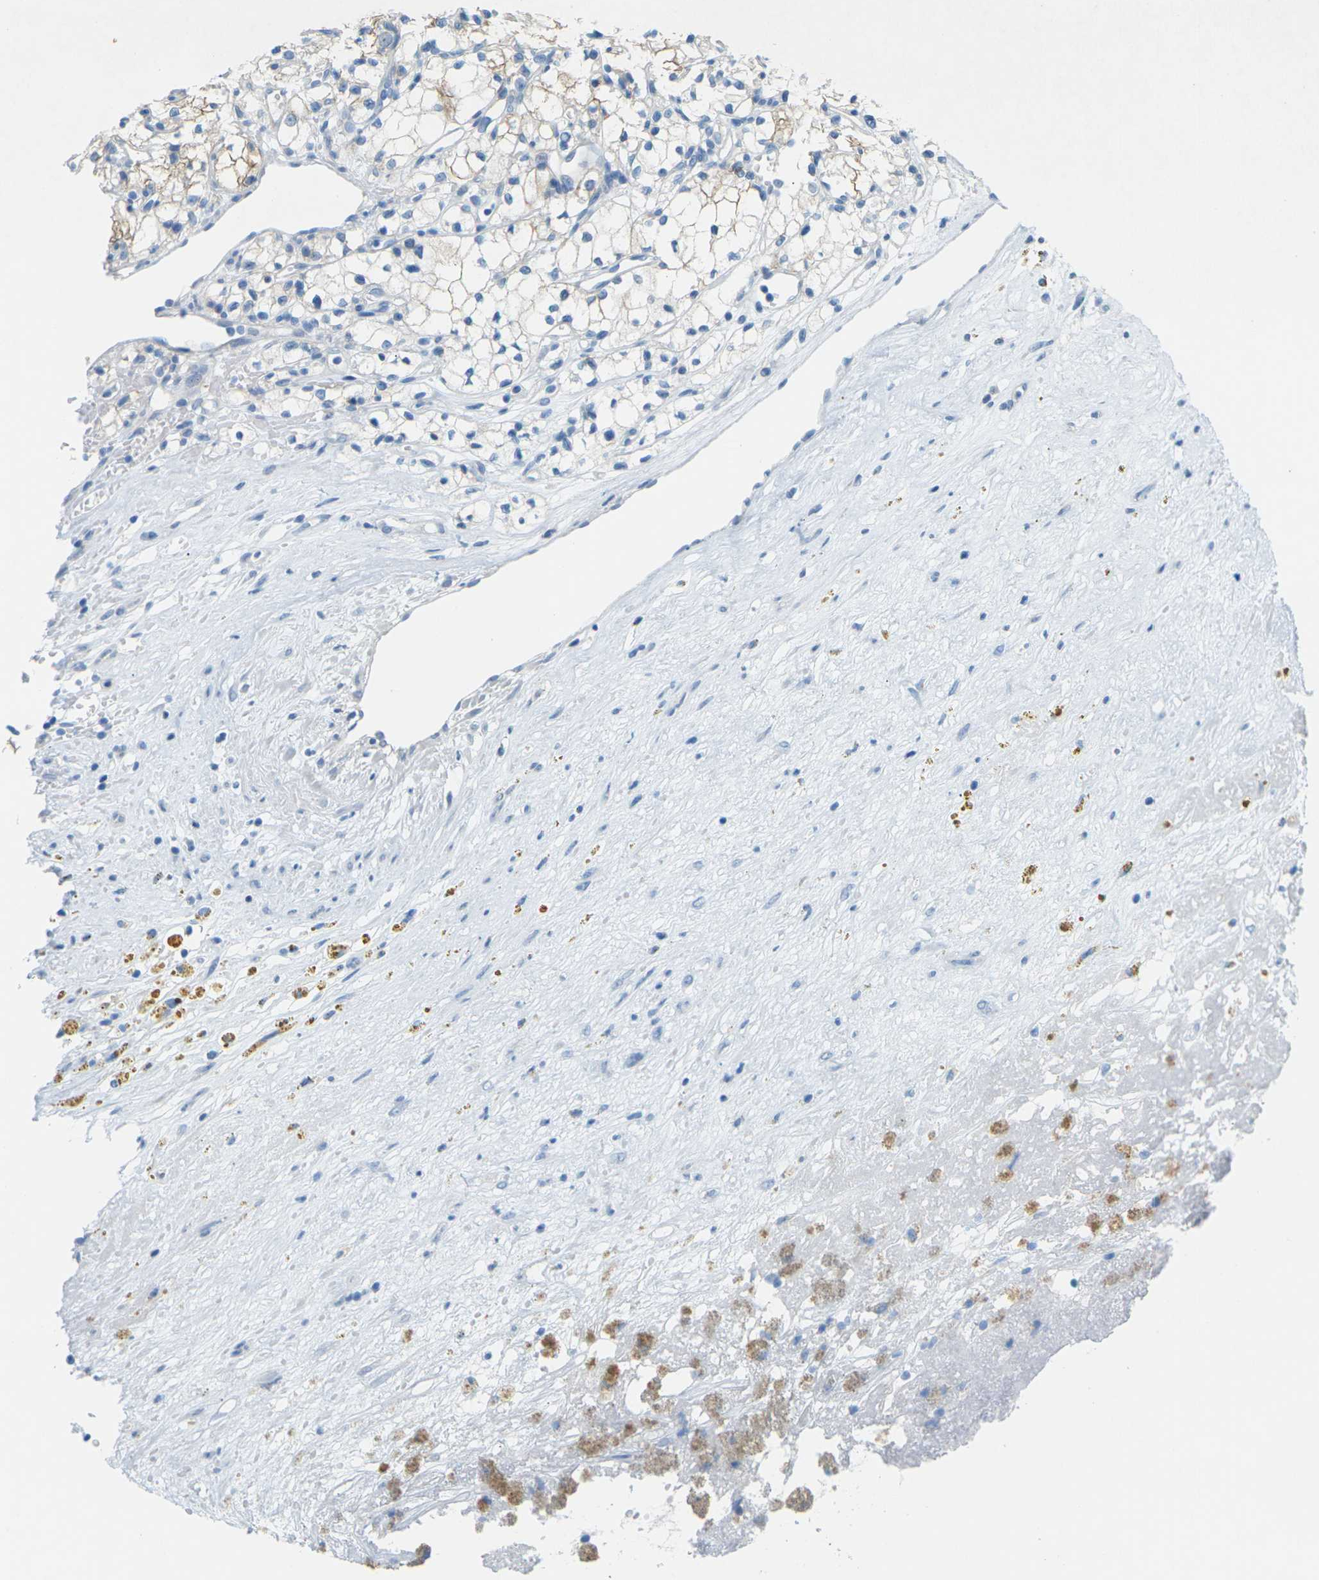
{"staining": {"intensity": "moderate", "quantity": "25%-75%", "location": "cytoplasmic/membranous"}, "tissue": "renal cancer", "cell_type": "Tumor cells", "image_type": "cancer", "snomed": [{"axis": "morphology", "description": "Normal tissue, NOS"}, {"axis": "morphology", "description": "Adenocarcinoma, NOS"}, {"axis": "topography", "description": "Kidney"}], "caption": "Immunohistochemistry (IHC) staining of adenocarcinoma (renal), which demonstrates medium levels of moderate cytoplasmic/membranous positivity in about 25%-75% of tumor cells indicating moderate cytoplasmic/membranous protein staining. The staining was performed using DAB (3,3'-diaminobenzidine) (brown) for protein detection and nuclei were counterstained in hematoxylin (blue).", "gene": "CDH16", "patient": {"sex": "male", "age": 59}}